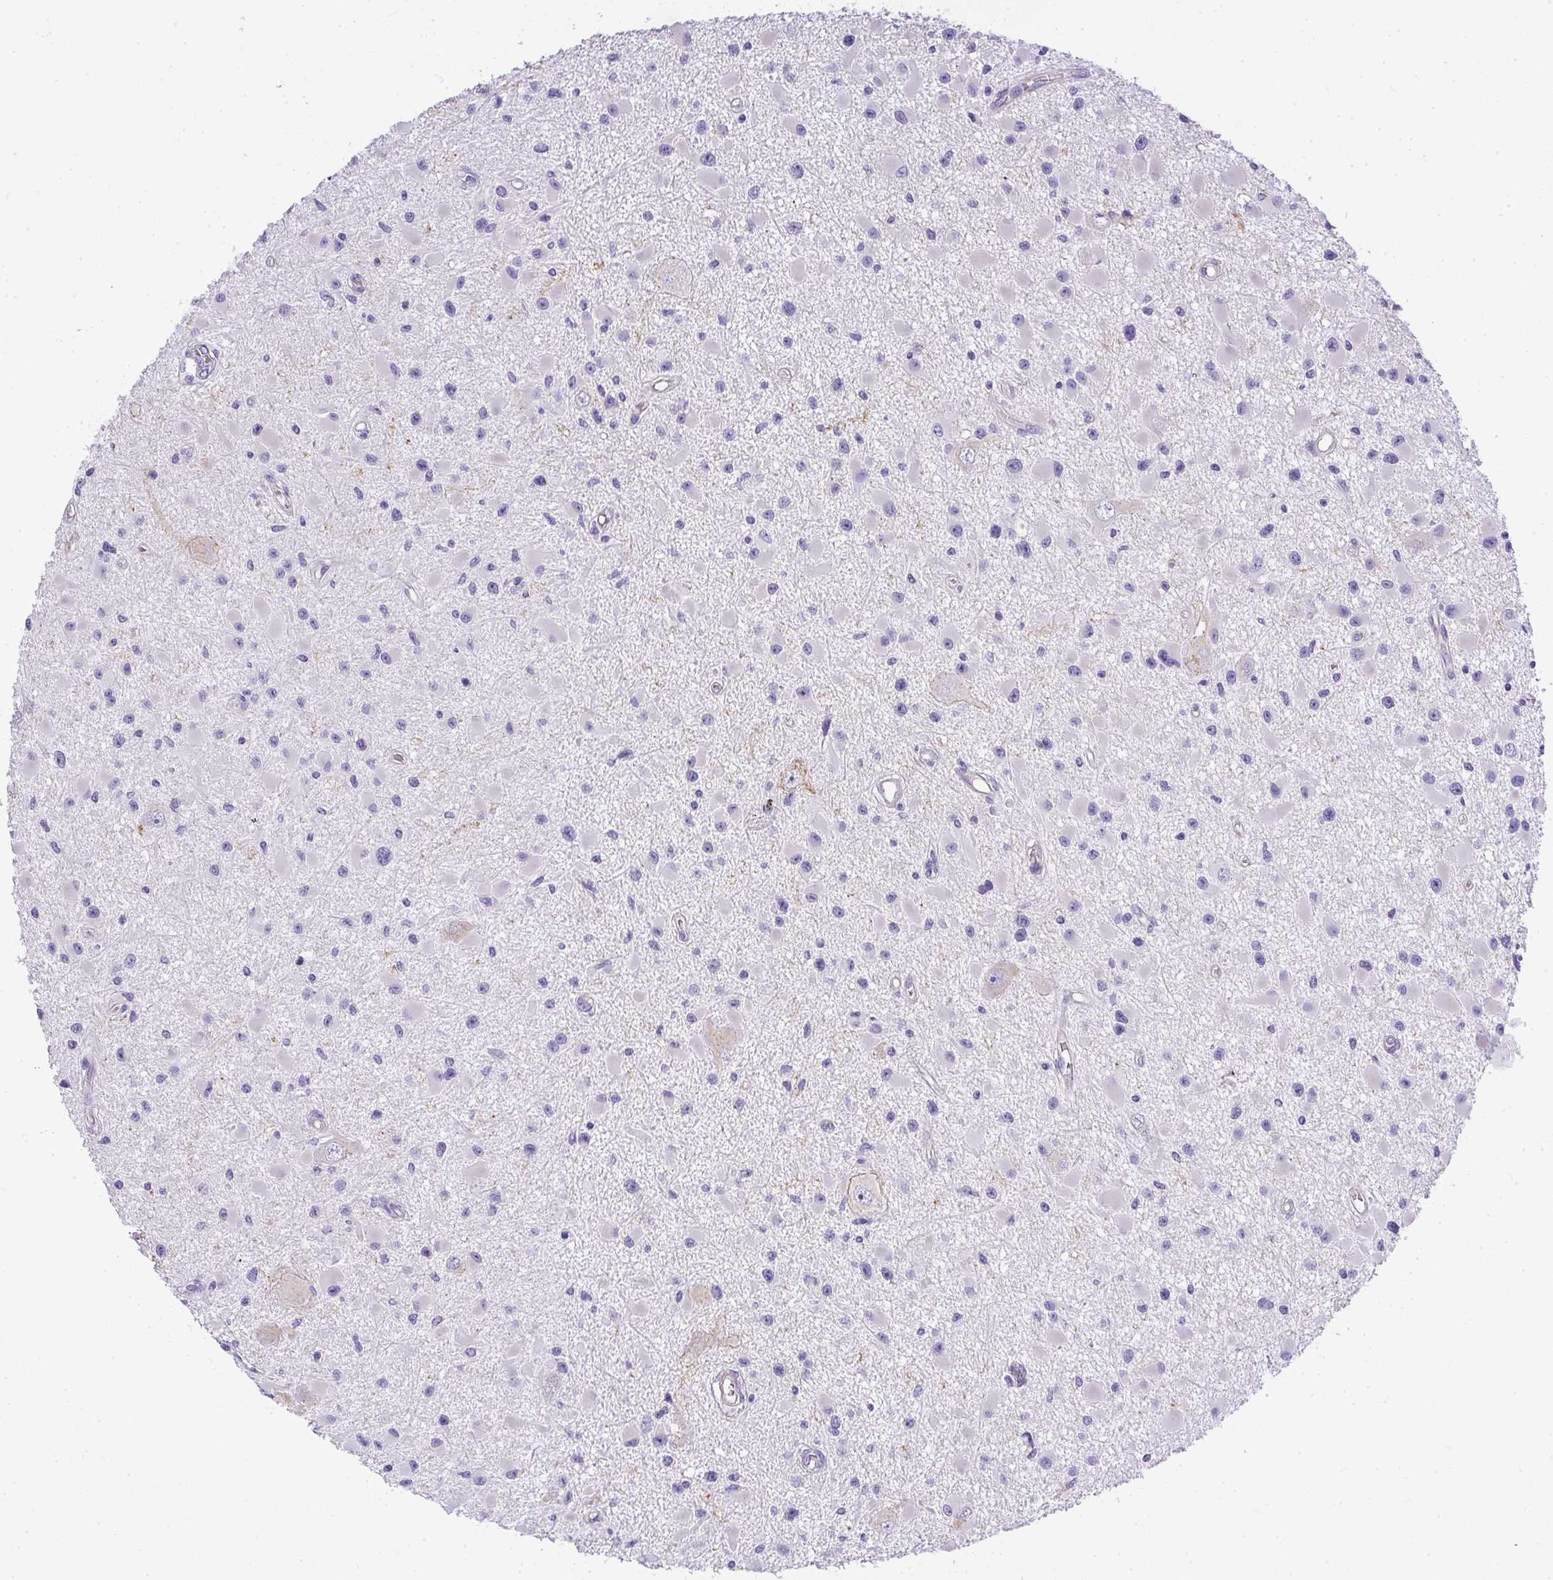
{"staining": {"intensity": "negative", "quantity": "none", "location": "none"}, "tissue": "glioma", "cell_type": "Tumor cells", "image_type": "cancer", "snomed": [{"axis": "morphology", "description": "Glioma, malignant, High grade"}, {"axis": "topography", "description": "Brain"}], "caption": "Human malignant glioma (high-grade) stained for a protein using IHC displays no expression in tumor cells.", "gene": "PLPPR3", "patient": {"sex": "male", "age": 54}}